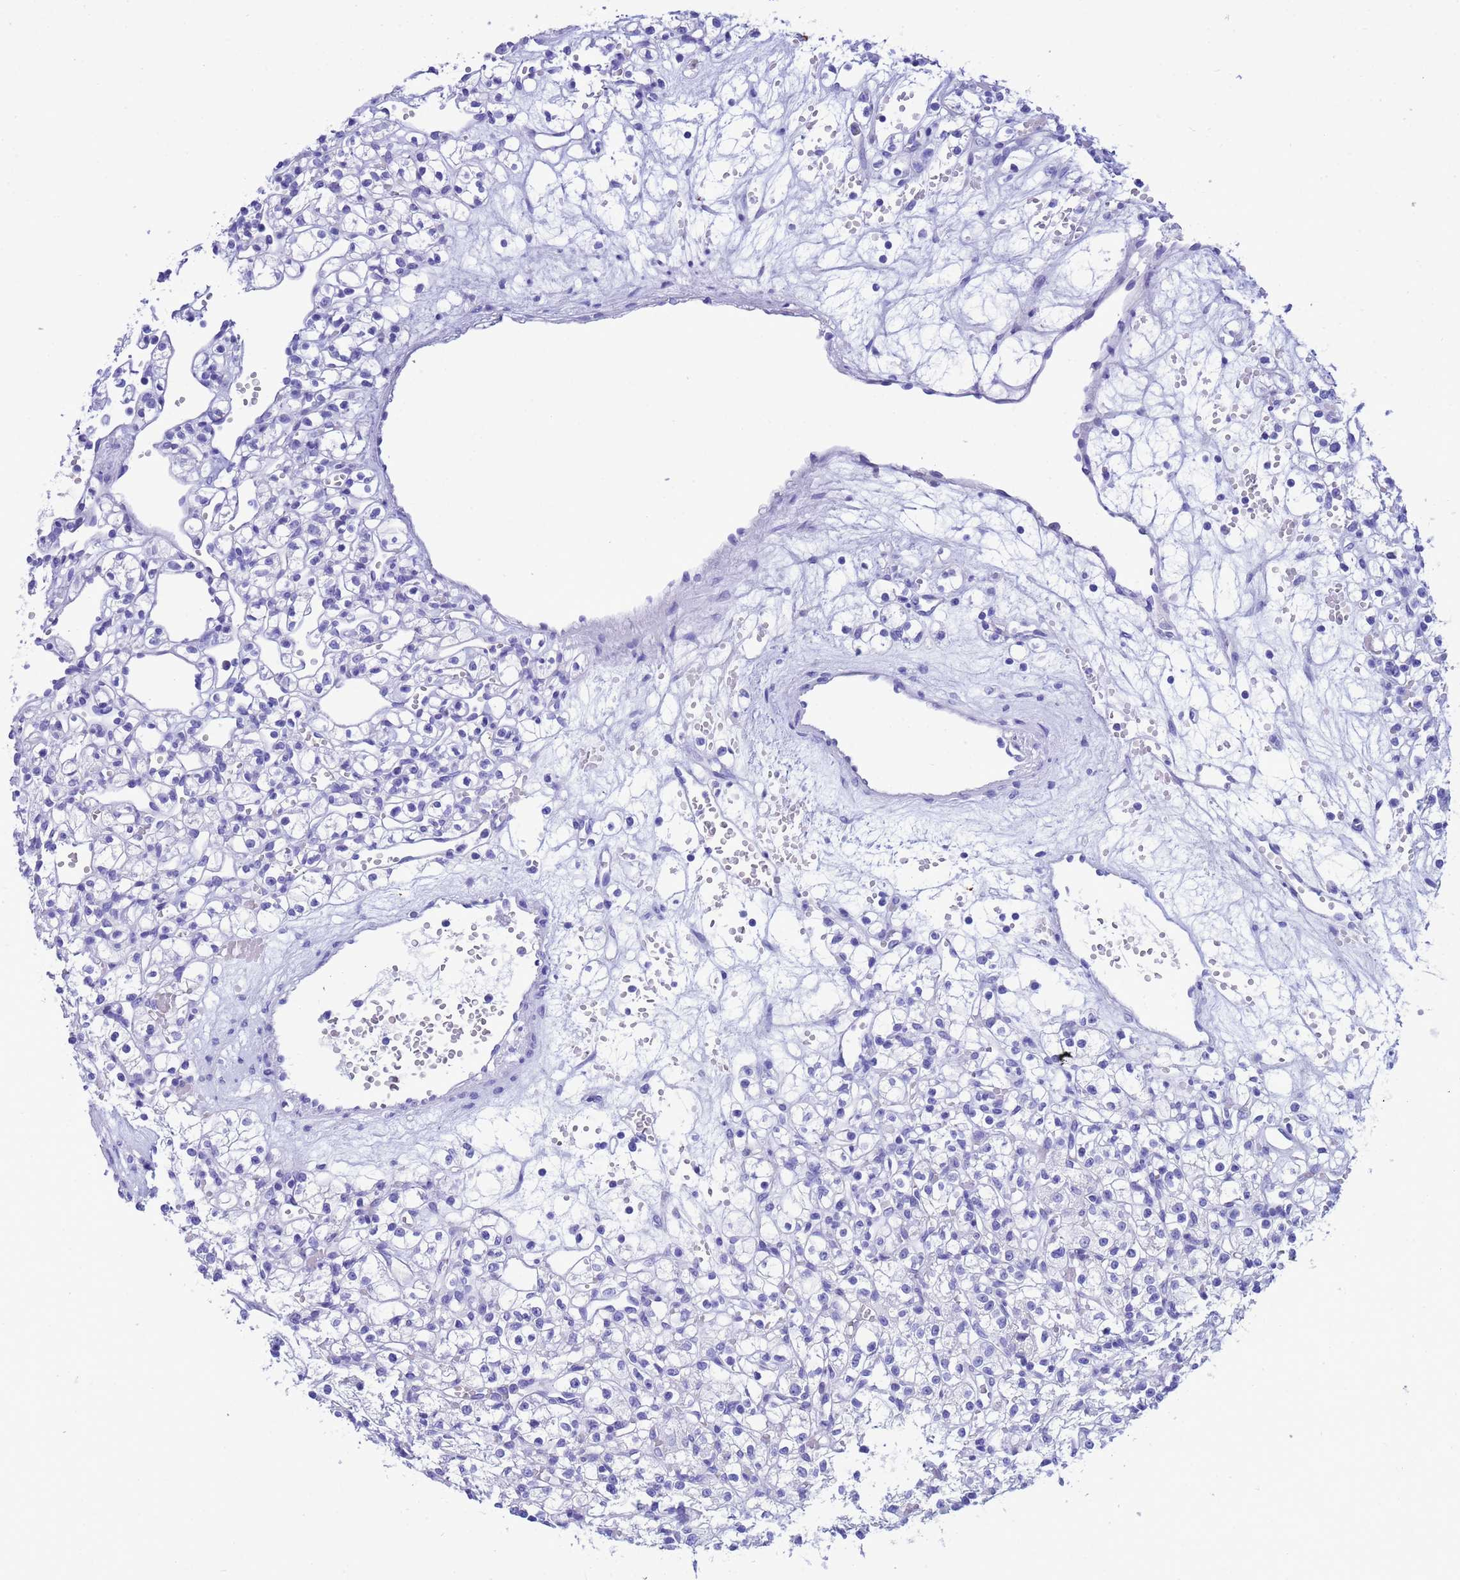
{"staining": {"intensity": "negative", "quantity": "none", "location": "none"}, "tissue": "renal cancer", "cell_type": "Tumor cells", "image_type": "cancer", "snomed": [{"axis": "morphology", "description": "Adenocarcinoma, NOS"}, {"axis": "topography", "description": "Kidney"}], "caption": "Immunohistochemical staining of renal cancer displays no significant staining in tumor cells.", "gene": "AKR1C2", "patient": {"sex": "female", "age": 59}}